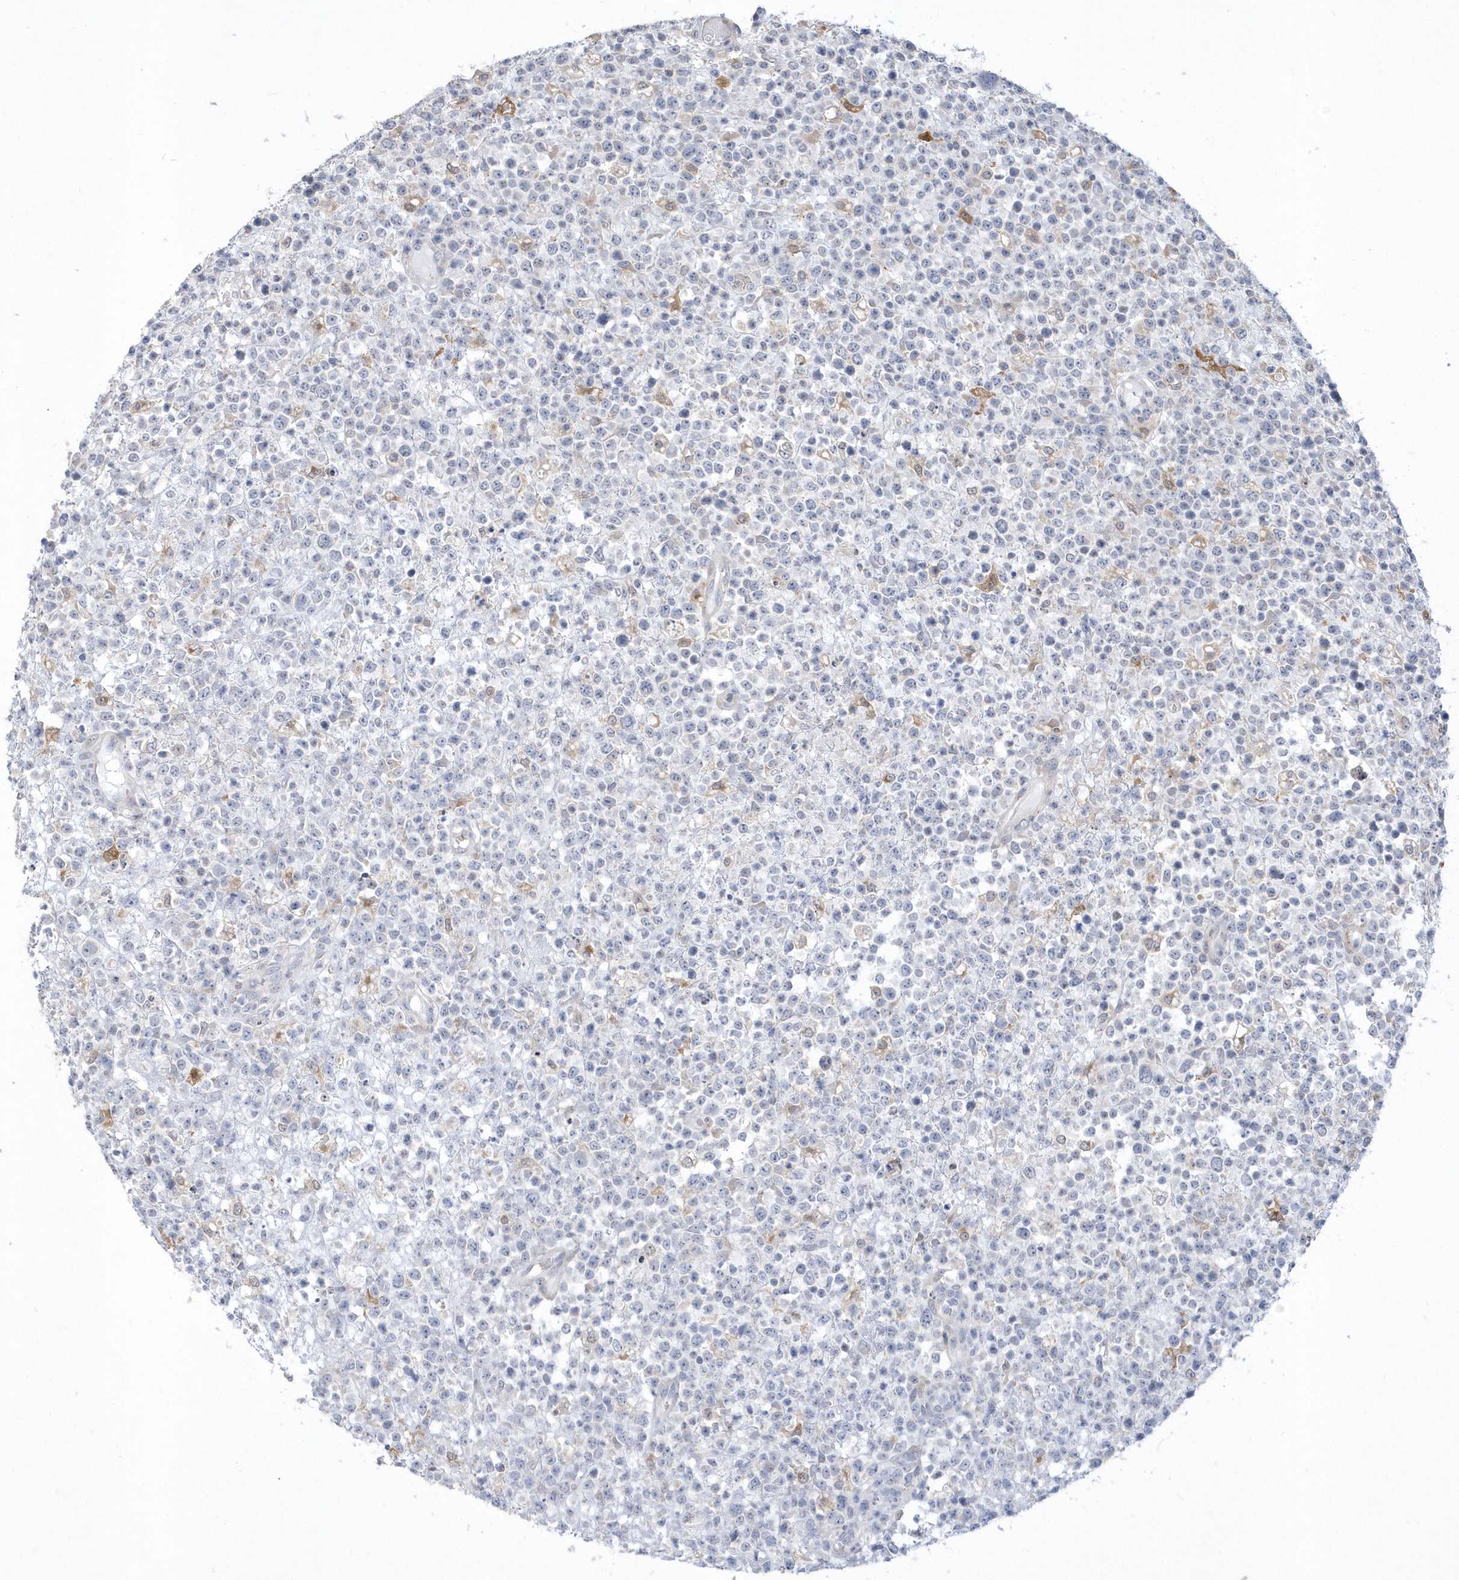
{"staining": {"intensity": "negative", "quantity": "none", "location": "none"}, "tissue": "lymphoma", "cell_type": "Tumor cells", "image_type": "cancer", "snomed": [{"axis": "morphology", "description": "Malignant lymphoma, non-Hodgkin's type, High grade"}, {"axis": "topography", "description": "Colon"}], "caption": "There is no significant expression in tumor cells of malignant lymphoma, non-Hodgkin's type (high-grade).", "gene": "TSPEAR", "patient": {"sex": "female", "age": 53}}